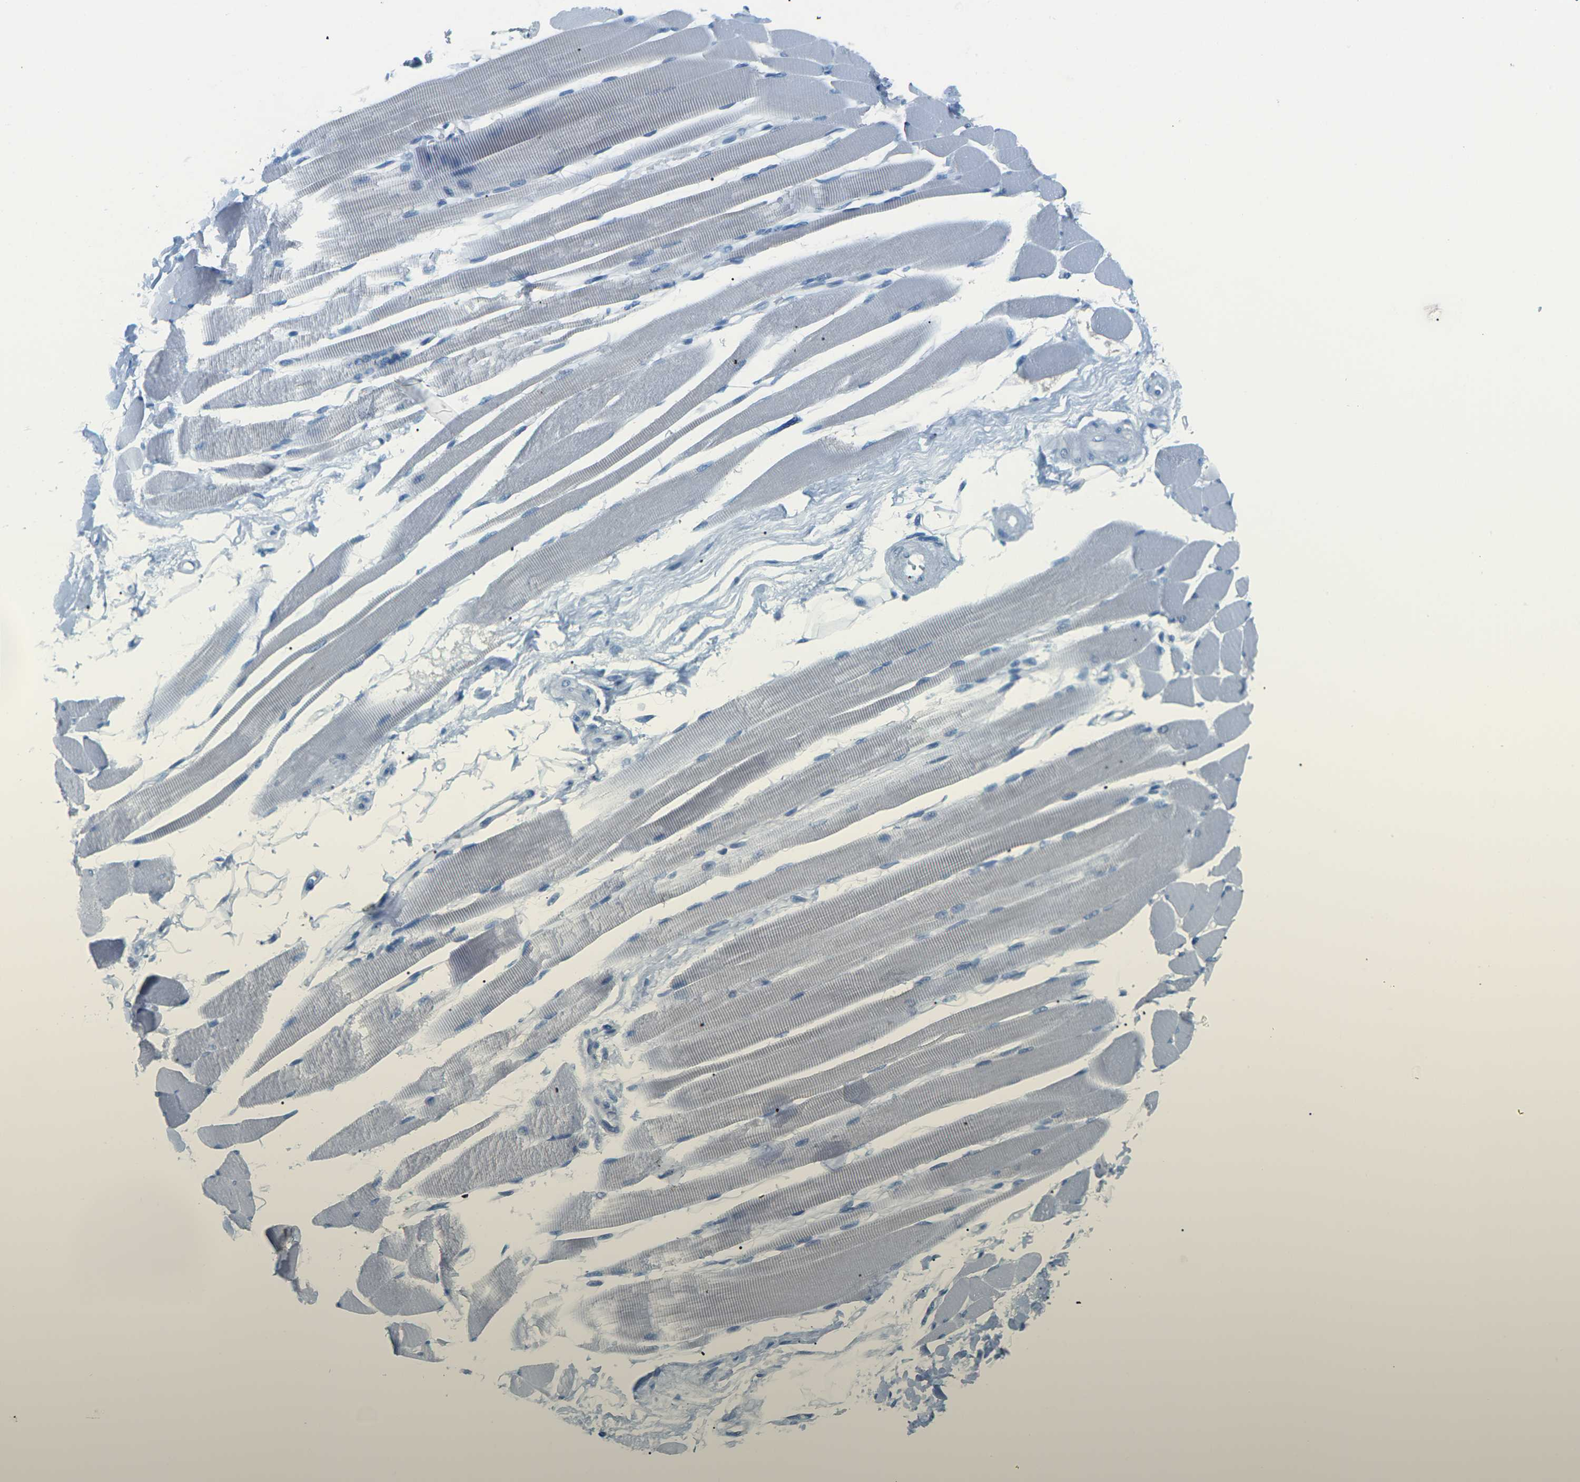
{"staining": {"intensity": "negative", "quantity": "none", "location": "none"}, "tissue": "skeletal muscle", "cell_type": "Myocytes", "image_type": "normal", "snomed": [{"axis": "morphology", "description": "Normal tissue, NOS"}, {"axis": "topography", "description": "Skeletal muscle"}, {"axis": "topography", "description": "Peripheral nerve tissue"}], "caption": "Immunohistochemistry image of unremarkable skeletal muscle stained for a protein (brown), which shows no positivity in myocytes.", "gene": "SLC12A1", "patient": {"sex": "female", "age": 84}}